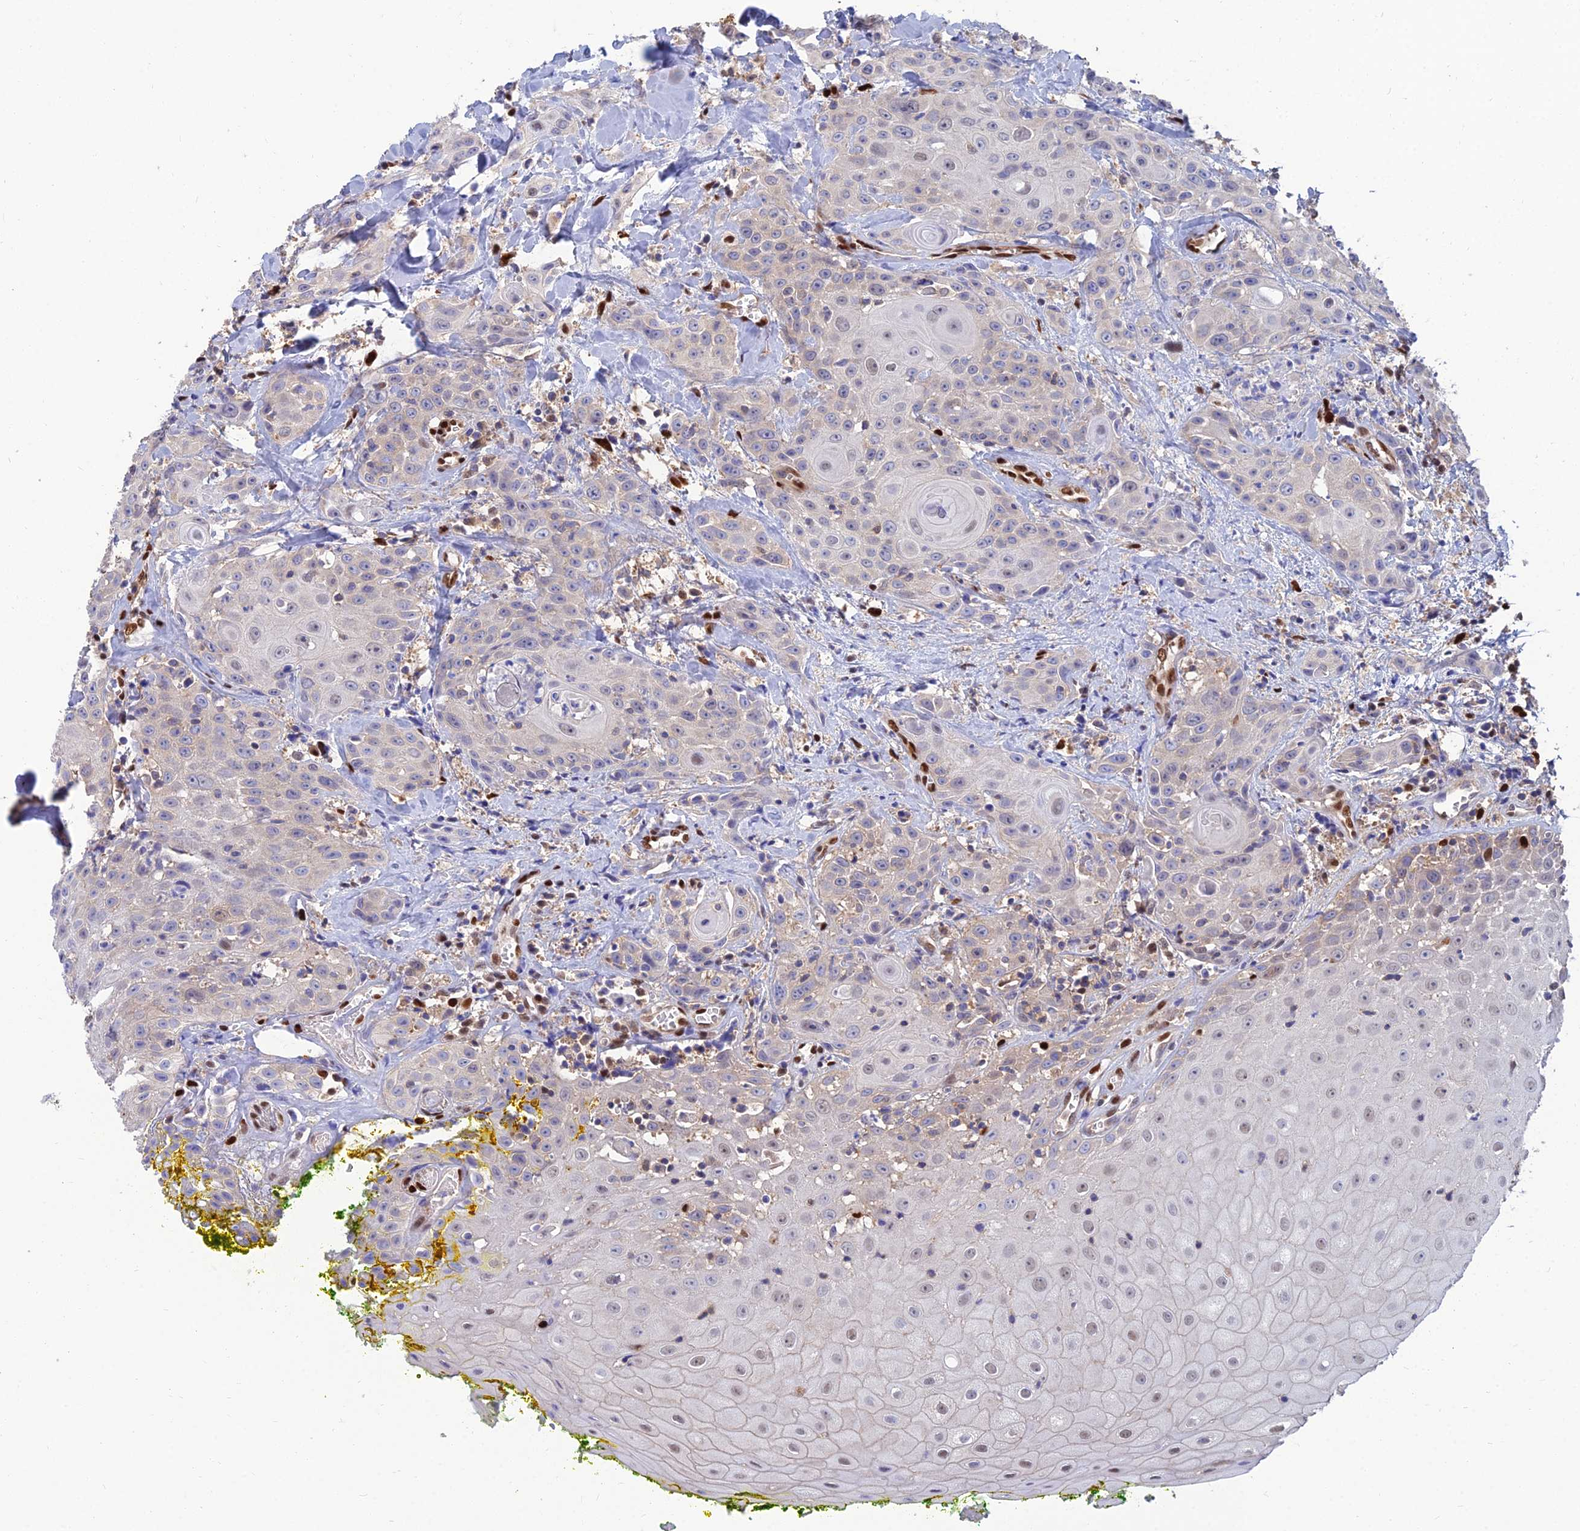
{"staining": {"intensity": "weak", "quantity": "<25%", "location": "nuclear"}, "tissue": "head and neck cancer", "cell_type": "Tumor cells", "image_type": "cancer", "snomed": [{"axis": "morphology", "description": "Squamous cell carcinoma, NOS"}, {"axis": "topography", "description": "Oral tissue"}, {"axis": "topography", "description": "Head-Neck"}], "caption": "Immunohistochemistry micrograph of neoplastic tissue: squamous cell carcinoma (head and neck) stained with DAB exhibits no significant protein expression in tumor cells.", "gene": "DNPEP", "patient": {"sex": "female", "age": 82}}